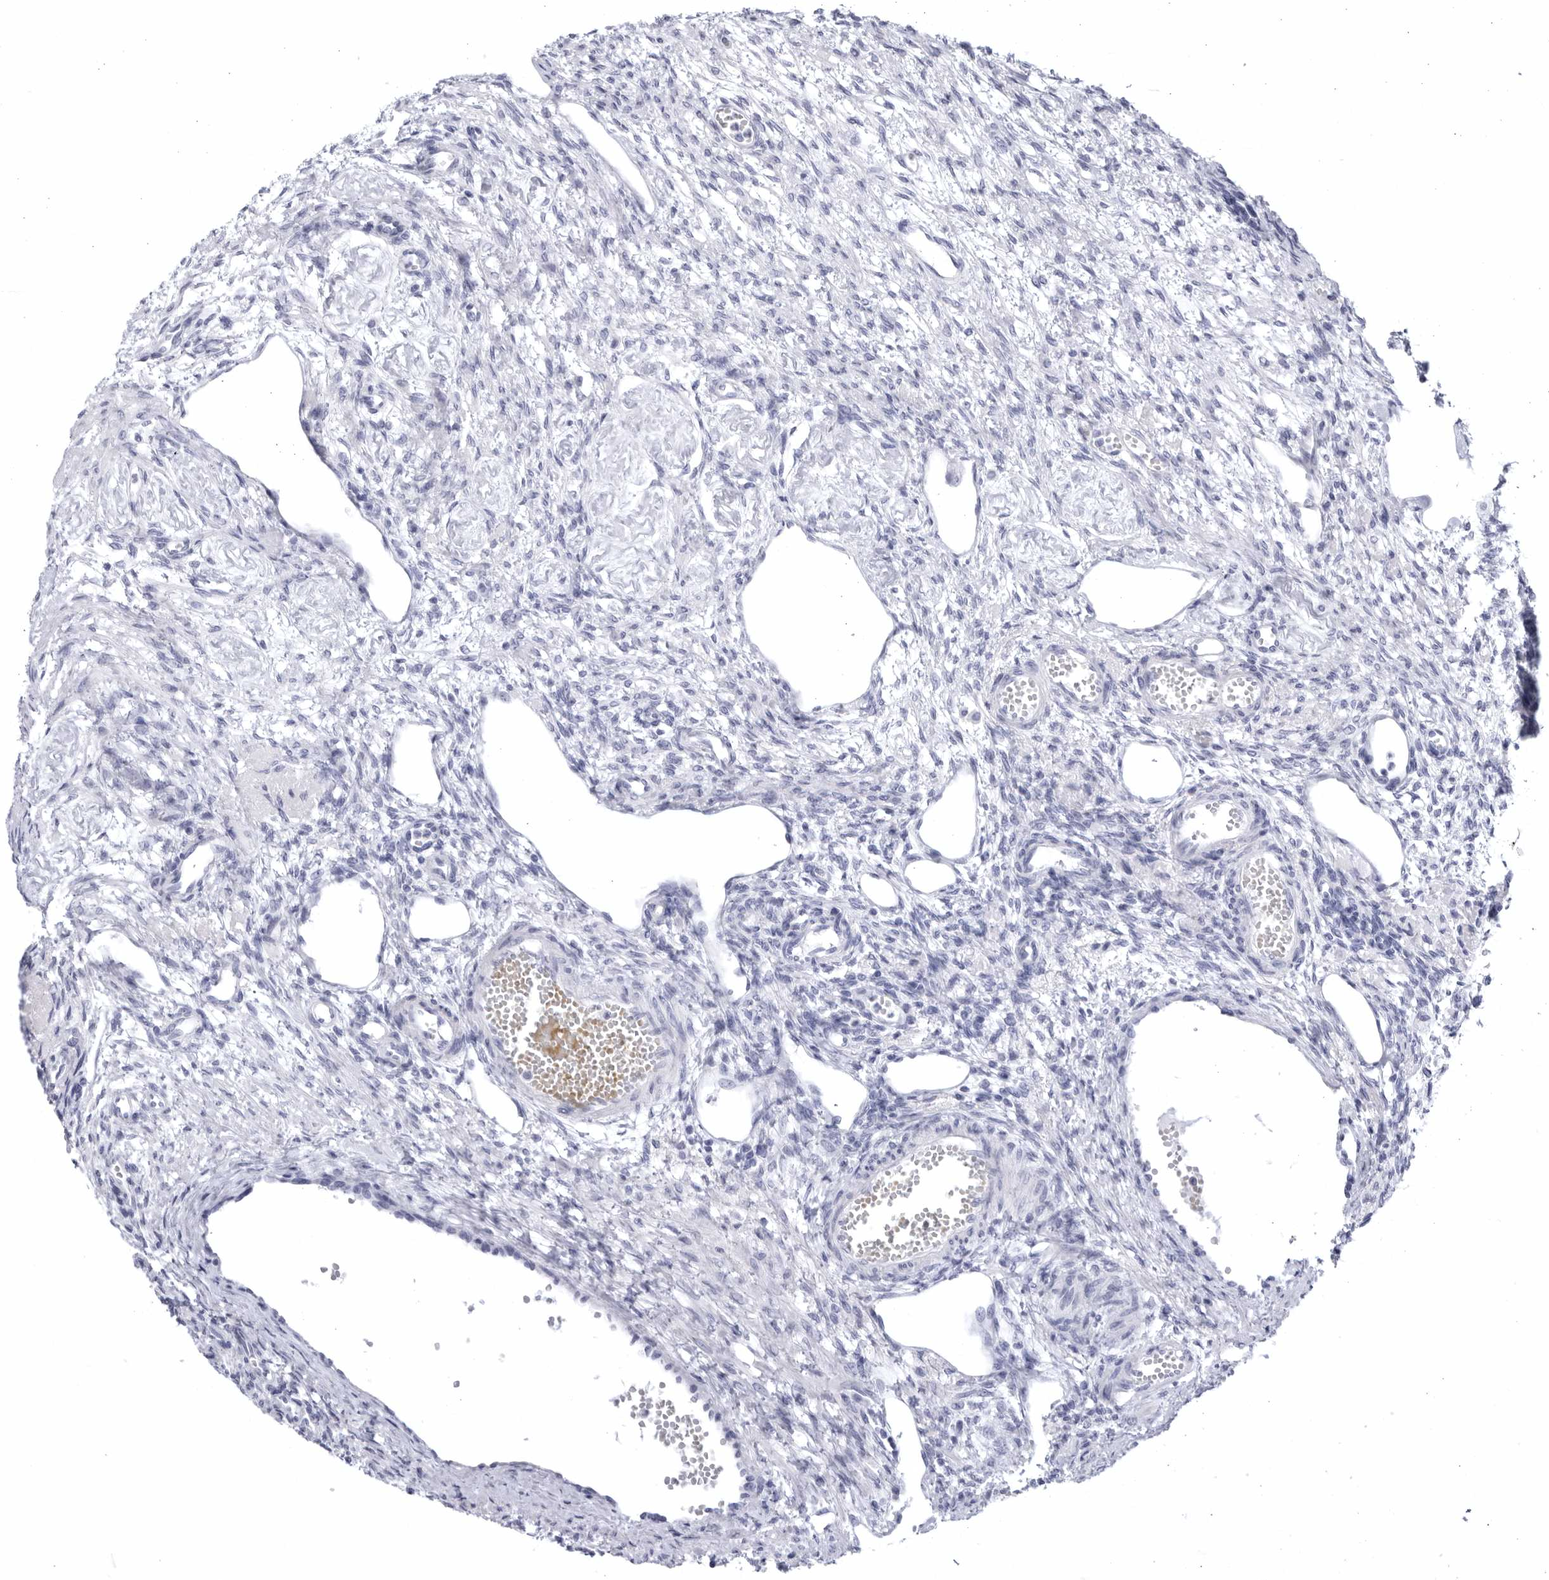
{"staining": {"intensity": "negative", "quantity": "none", "location": "none"}, "tissue": "ovary", "cell_type": "Ovarian stroma cells", "image_type": "normal", "snomed": [{"axis": "morphology", "description": "Normal tissue, NOS"}, {"axis": "topography", "description": "Ovary"}], "caption": "An image of ovary stained for a protein displays no brown staining in ovarian stroma cells.", "gene": "CCDC181", "patient": {"sex": "female", "age": 33}}